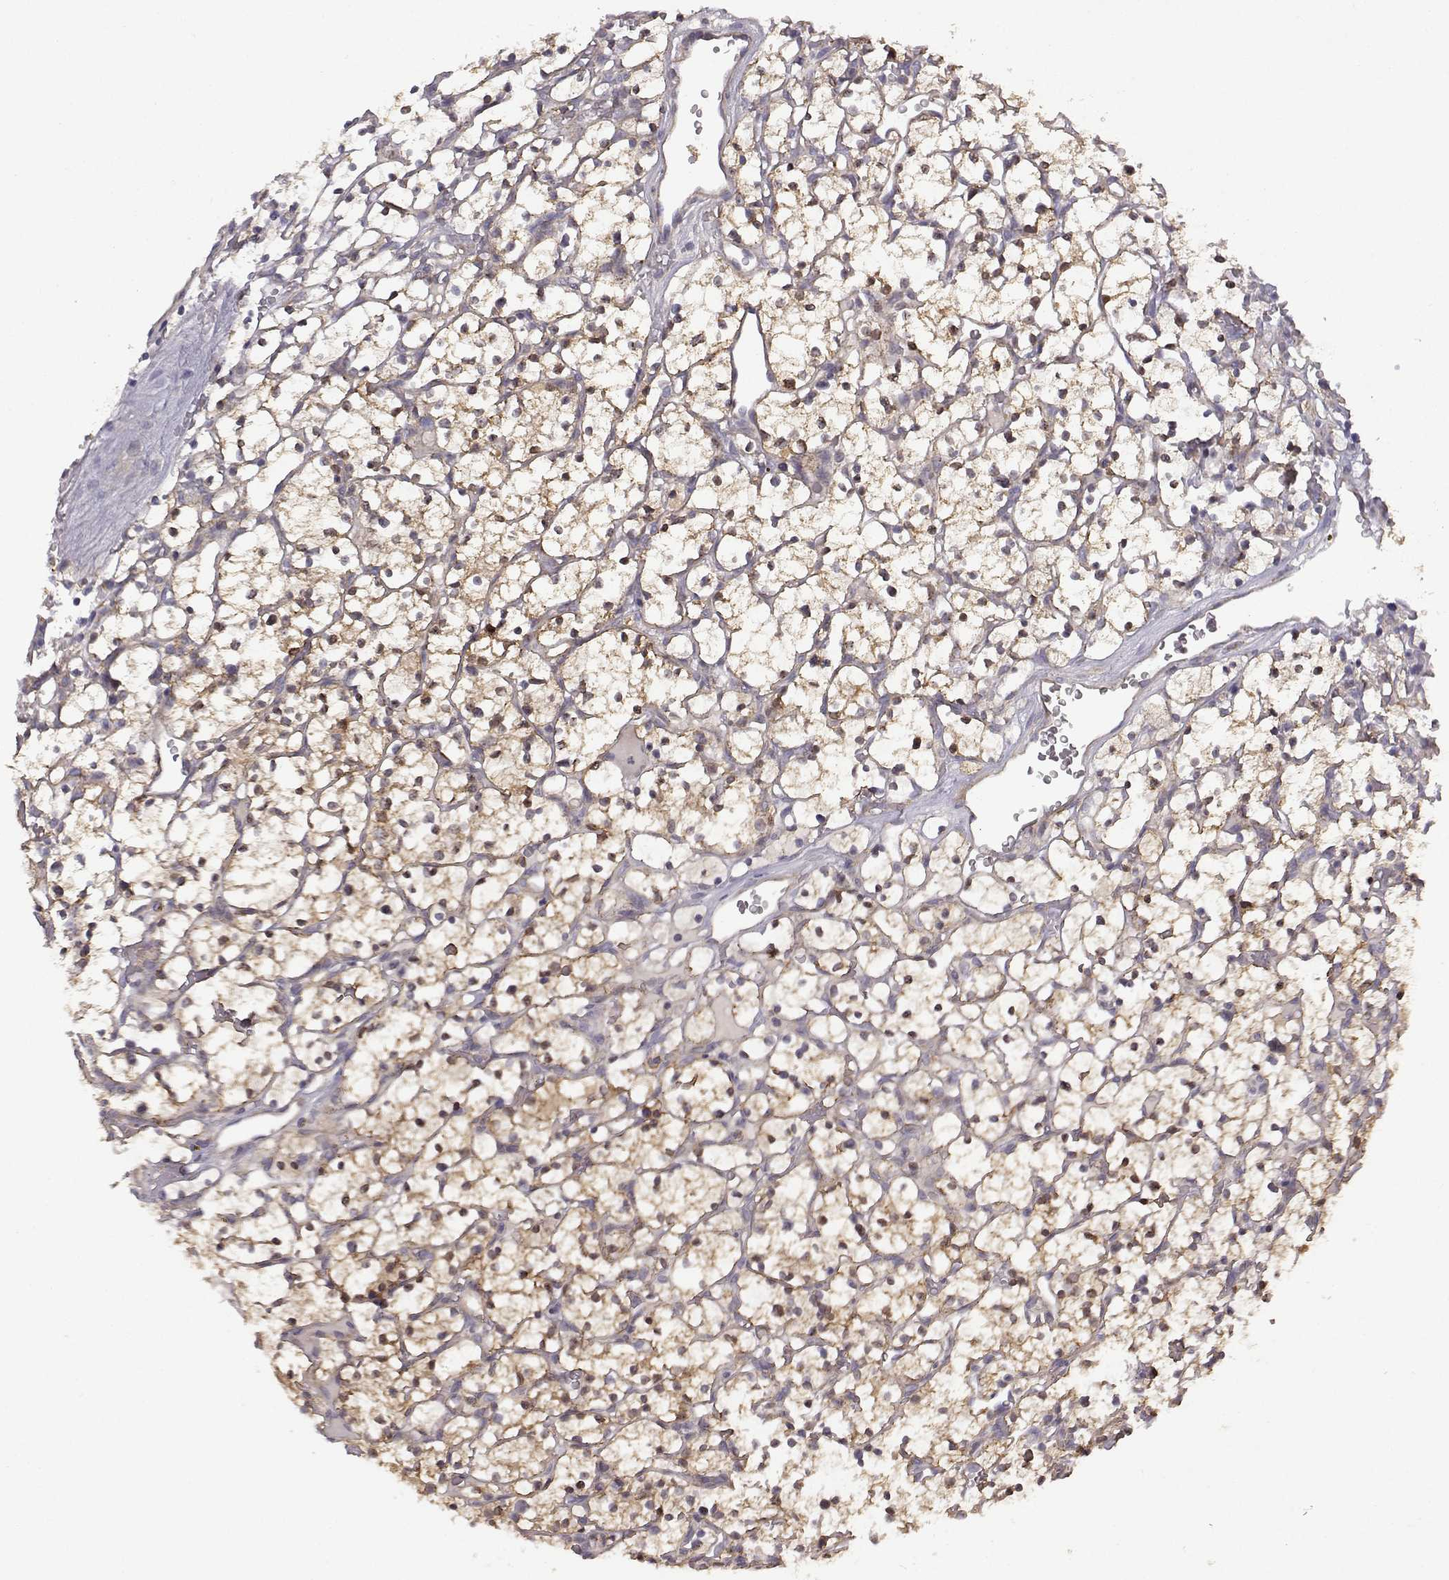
{"staining": {"intensity": "weak", "quantity": "25%-75%", "location": "cytoplasmic/membranous"}, "tissue": "renal cancer", "cell_type": "Tumor cells", "image_type": "cancer", "snomed": [{"axis": "morphology", "description": "Adenocarcinoma, NOS"}, {"axis": "topography", "description": "Kidney"}], "caption": "IHC staining of renal adenocarcinoma, which exhibits low levels of weak cytoplasmic/membranous staining in about 25%-75% of tumor cells indicating weak cytoplasmic/membranous protein staining. The staining was performed using DAB (brown) for protein detection and nuclei were counterstained in hematoxylin (blue).", "gene": "DDC", "patient": {"sex": "female", "age": 64}}